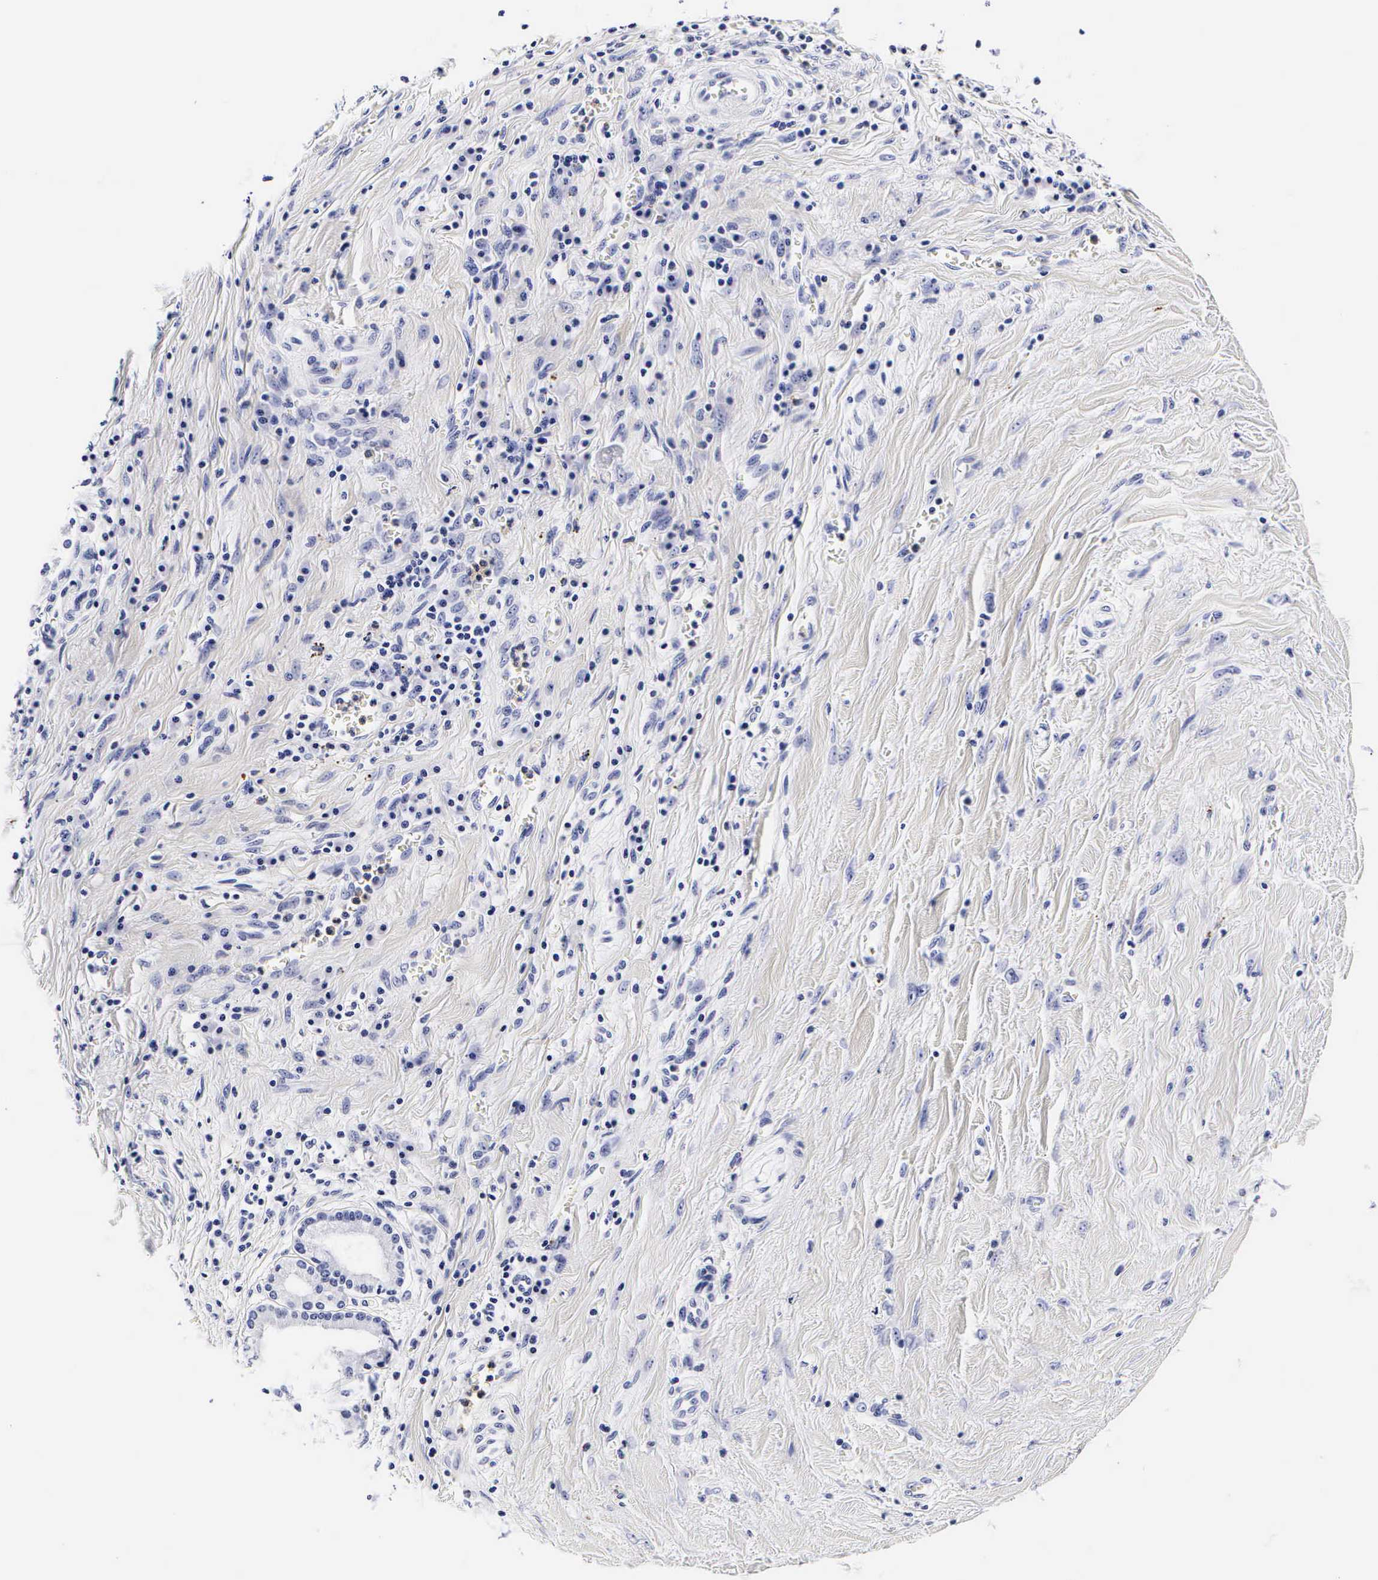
{"staining": {"intensity": "negative", "quantity": "none", "location": "none"}, "tissue": "pancreatic cancer", "cell_type": "Tumor cells", "image_type": "cancer", "snomed": [{"axis": "morphology", "description": "Adenocarcinoma, NOS"}, {"axis": "topography", "description": "Pancreas"}], "caption": "An image of pancreatic adenocarcinoma stained for a protein shows no brown staining in tumor cells.", "gene": "RNASE6", "patient": {"sex": "male", "age": 69}}